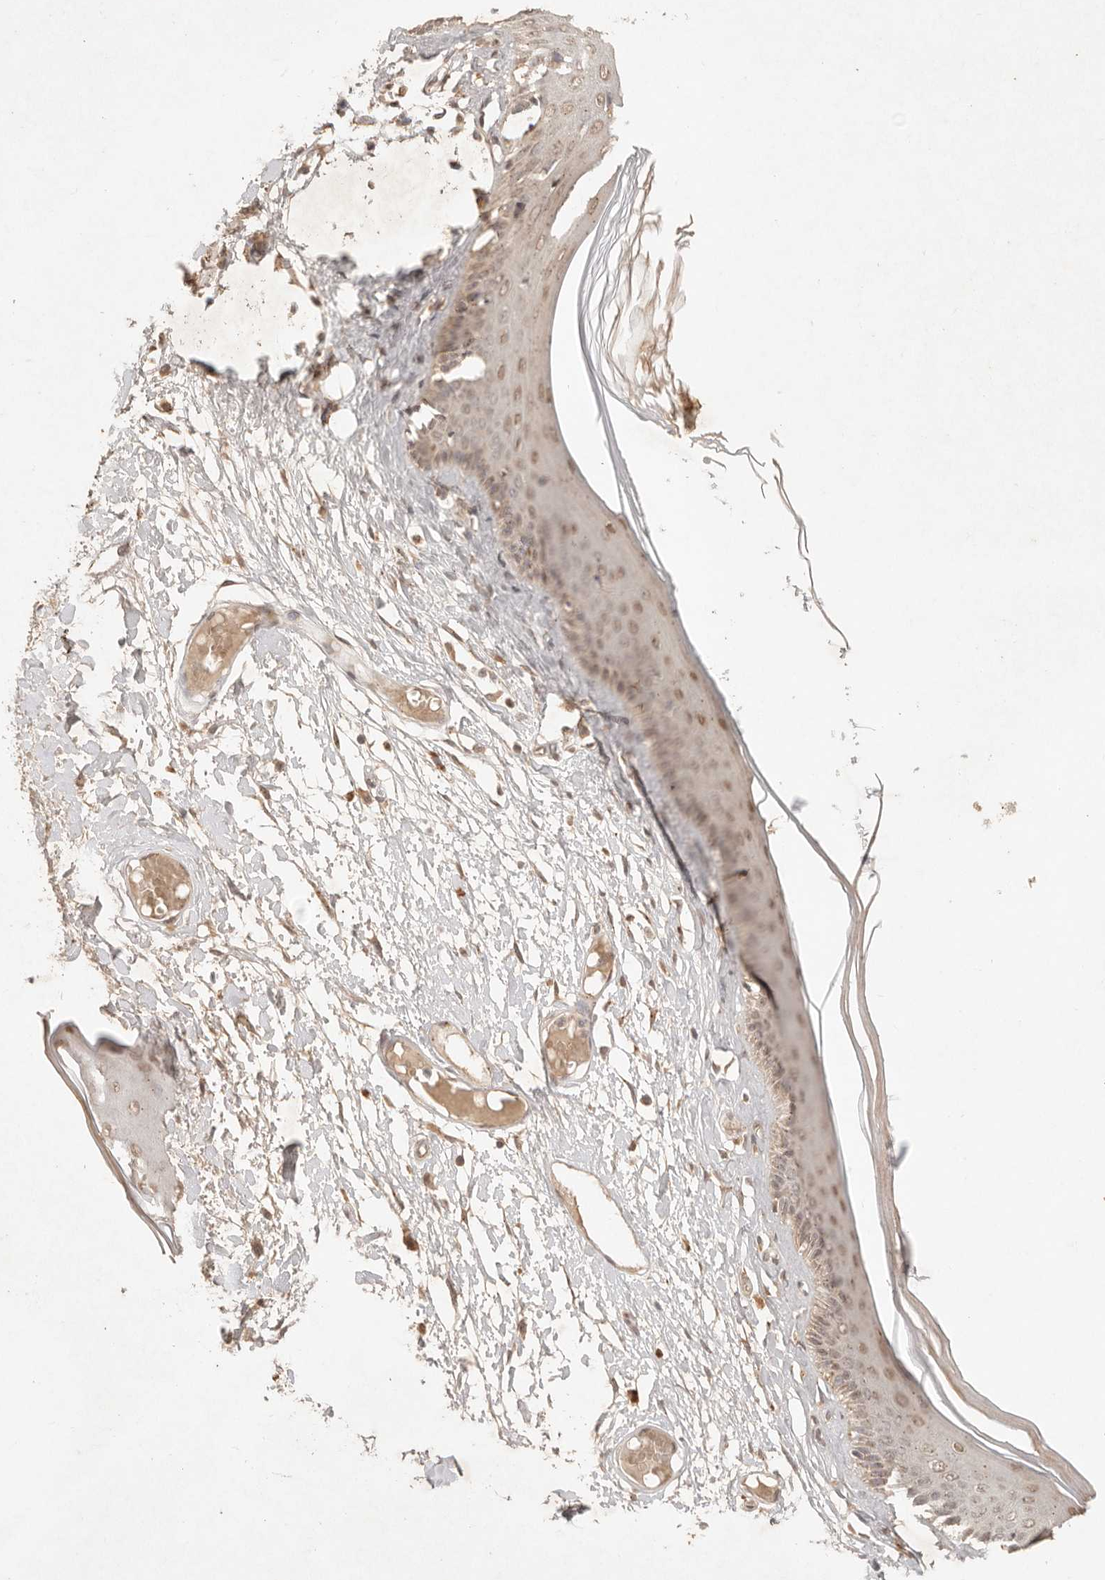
{"staining": {"intensity": "moderate", "quantity": ">75%", "location": "nuclear"}, "tissue": "skin", "cell_type": "Epidermal cells", "image_type": "normal", "snomed": [{"axis": "morphology", "description": "Normal tissue, NOS"}, {"axis": "topography", "description": "Vulva"}], "caption": "Immunohistochemistry of unremarkable skin exhibits medium levels of moderate nuclear staining in approximately >75% of epidermal cells.", "gene": "LMO4", "patient": {"sex": "female", "age": 73}}